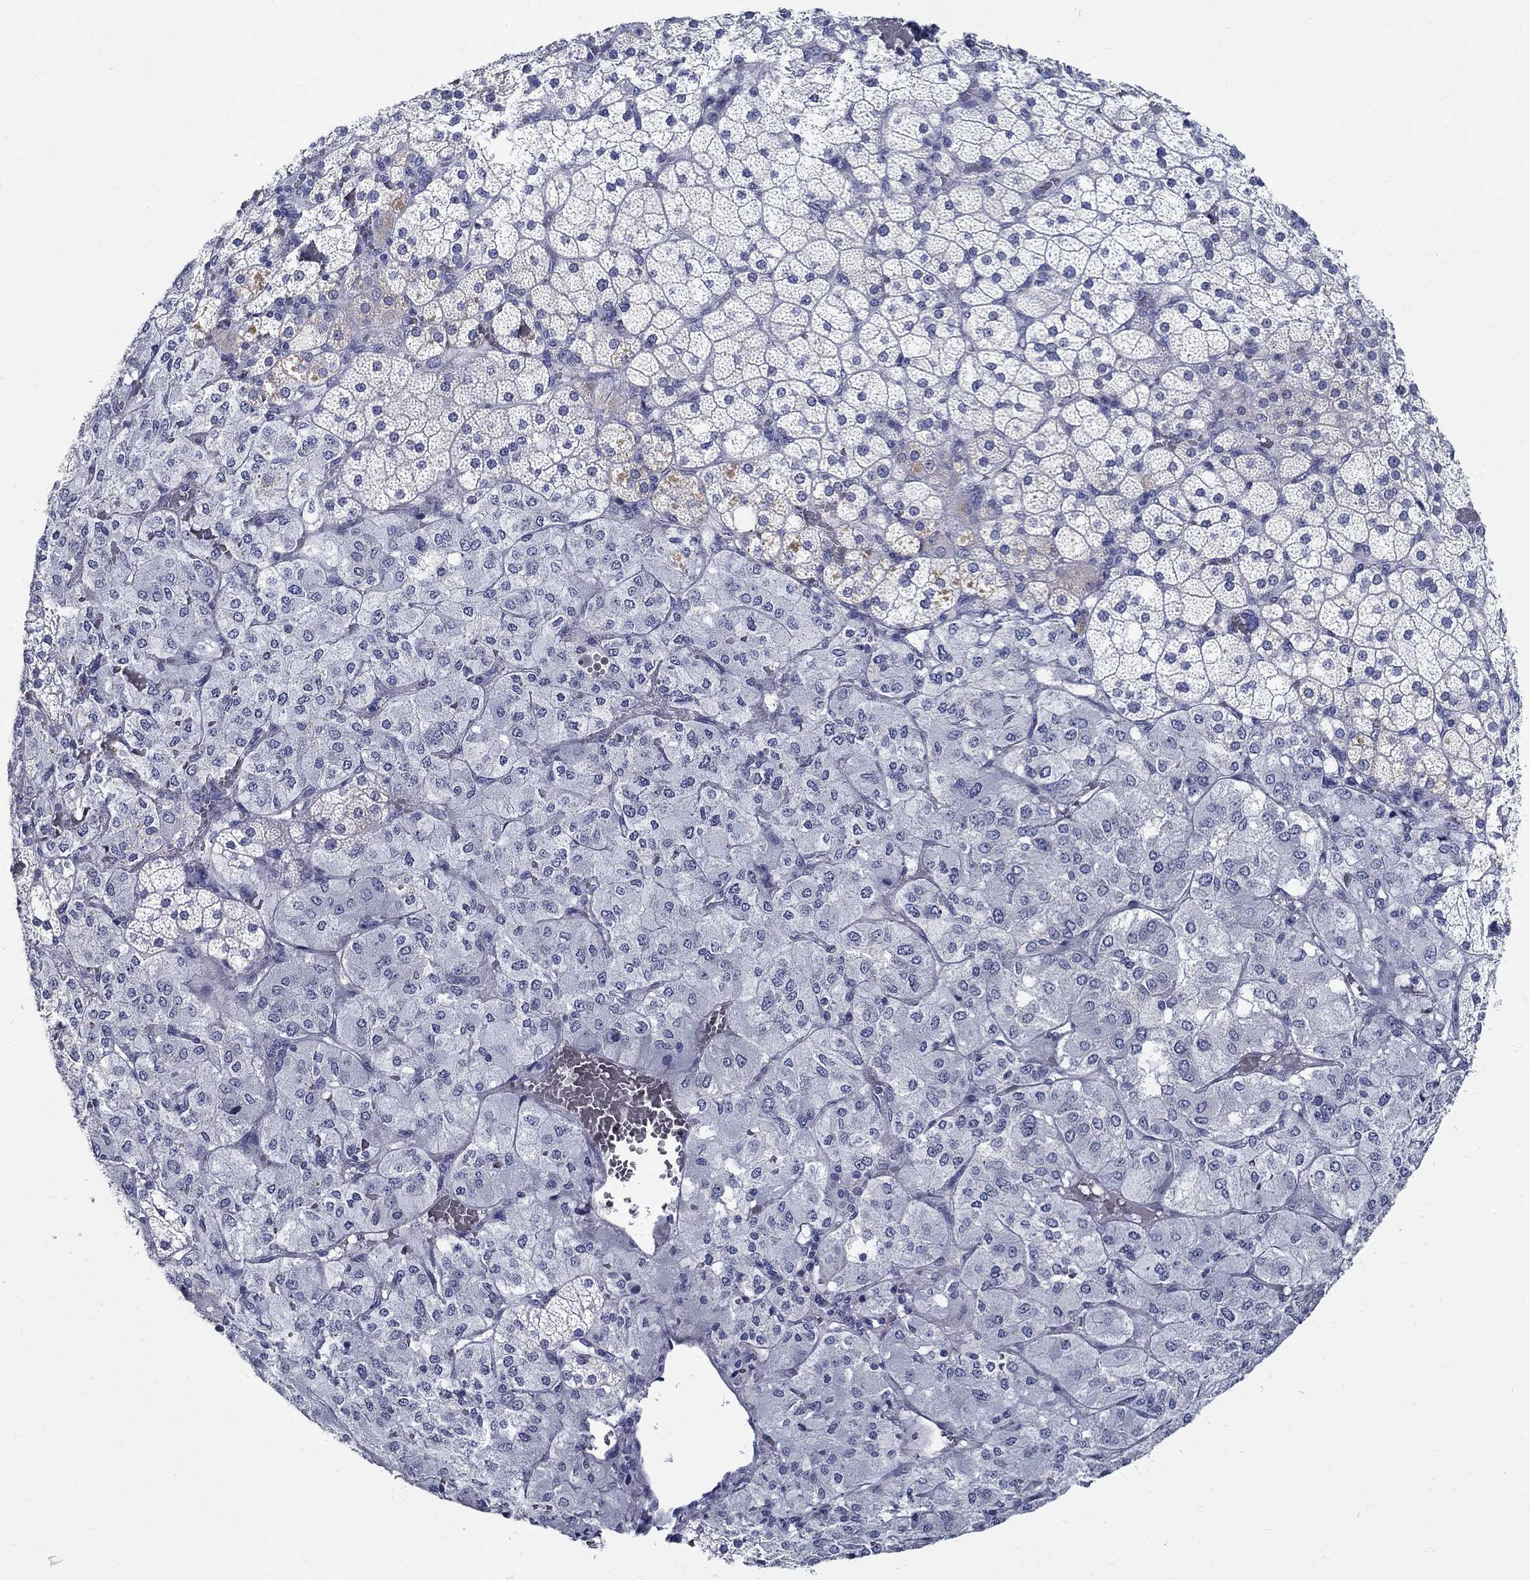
{"staining": {"intensity": "weak", "quantity": "<25%", "location": "cytoplasmic/membranous"}, "tissue": "adrenal gland", "cell_type": "Glandular cells", "image_type": "normal", "snomed": [{"axis": "morphology", "description": "Normal tissue, NOS"}, {"axis": "topography", "description": "Adrenal gland"}], "caption": "Human adrenal gland stained for a protein using IHC reveals no expression in glandular cells.", "gene": "CETN1", "patient": {"sex": "male", "age": 53}}